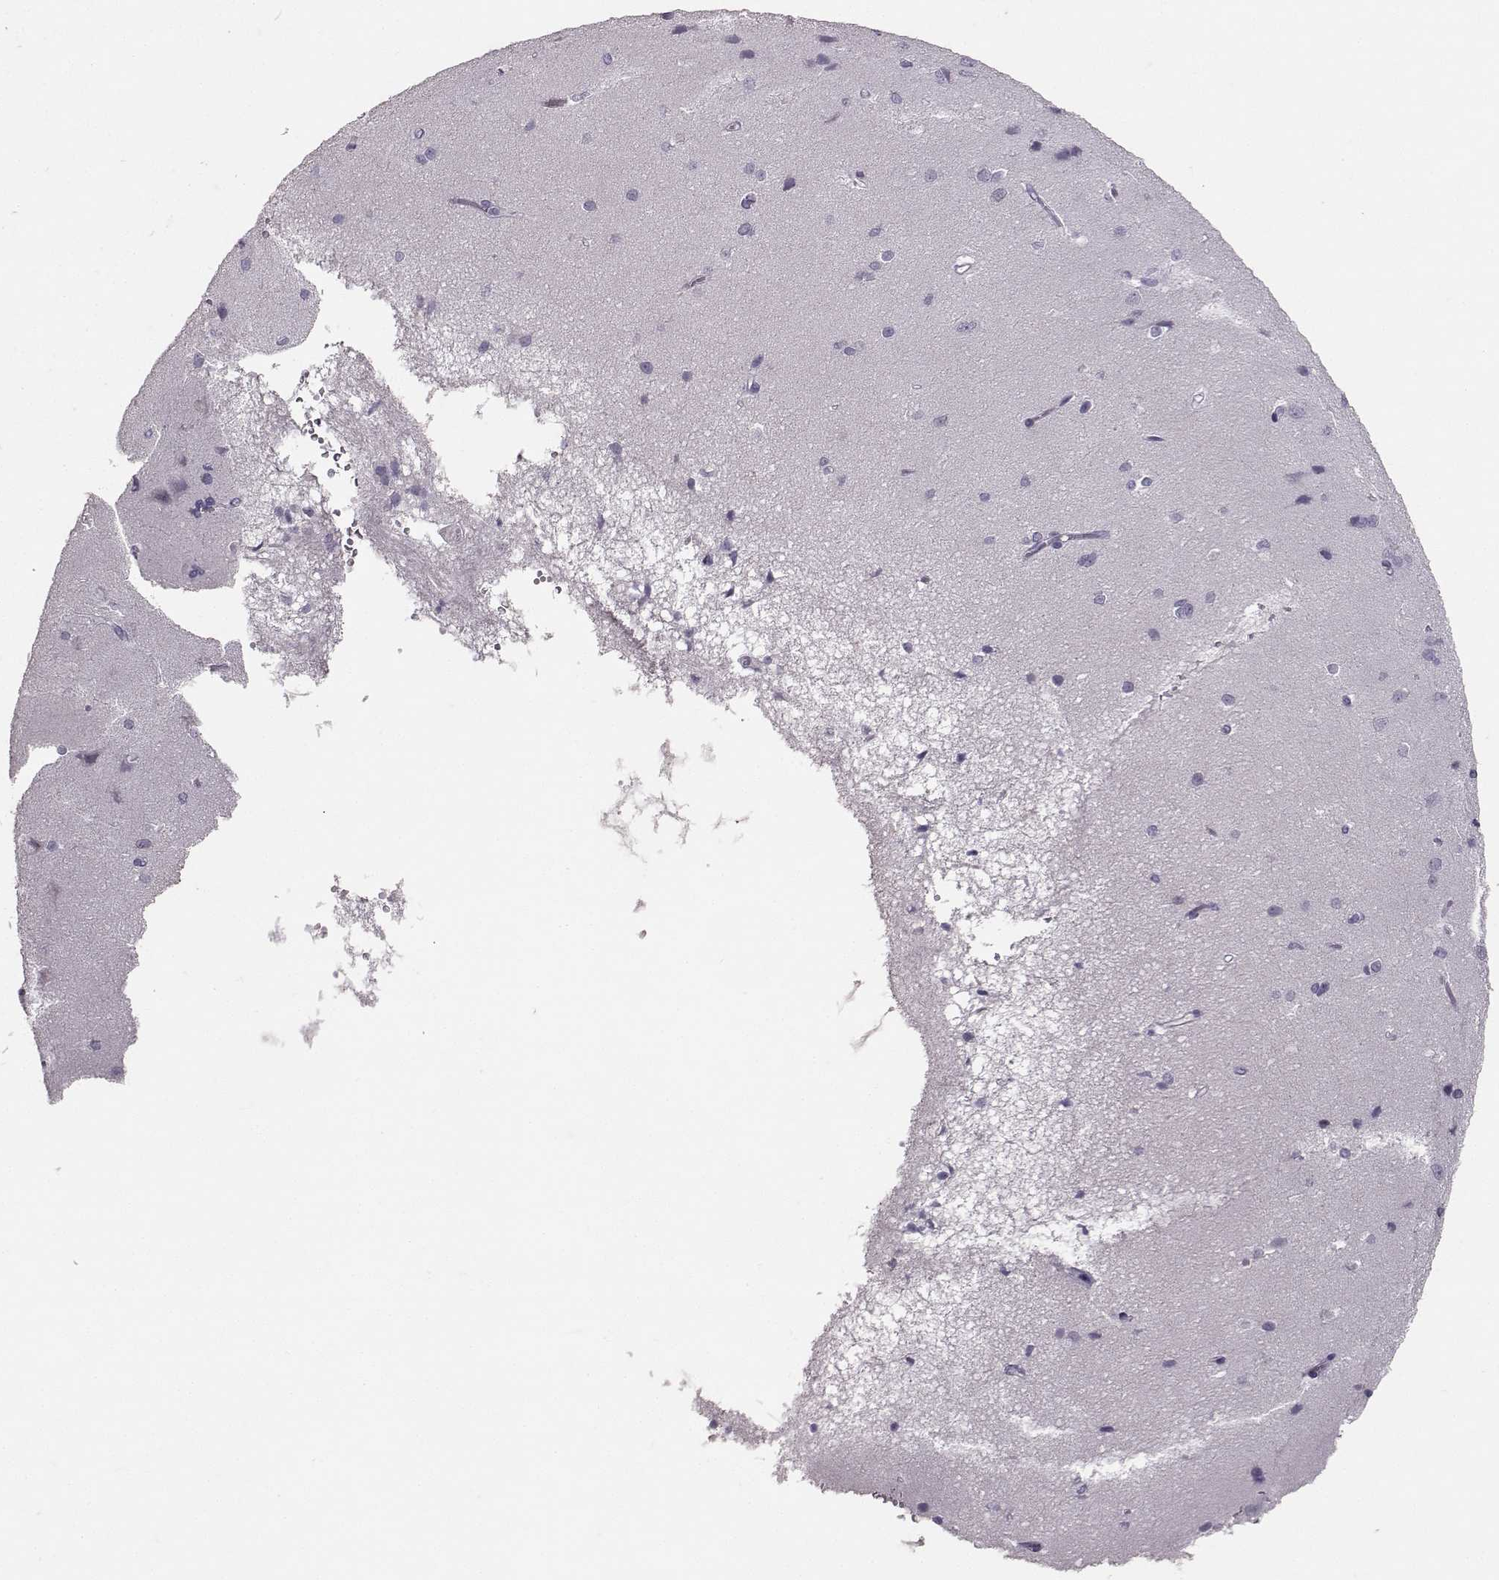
{"staining": {"intensity": "negative", "quantity": "none", "location": "none"}, "tissue": "cerebral cortex", "cell_type": "Endothelial cells", "image_type": "normal", "snomed": [{"axis": "morphology", "description": "Normal tissue, NOS"}, {"axis": "topography", "description": "Cerebral cortex"}], "caption": "A high-resolution micrograph shows immunohistochemistry (IHC) staining of unremarkable cerebral cortex, which shows no significant positivity in endothelial cells.", "gene": "PKP2", "patient": {"sex": "male", "age": 37}}